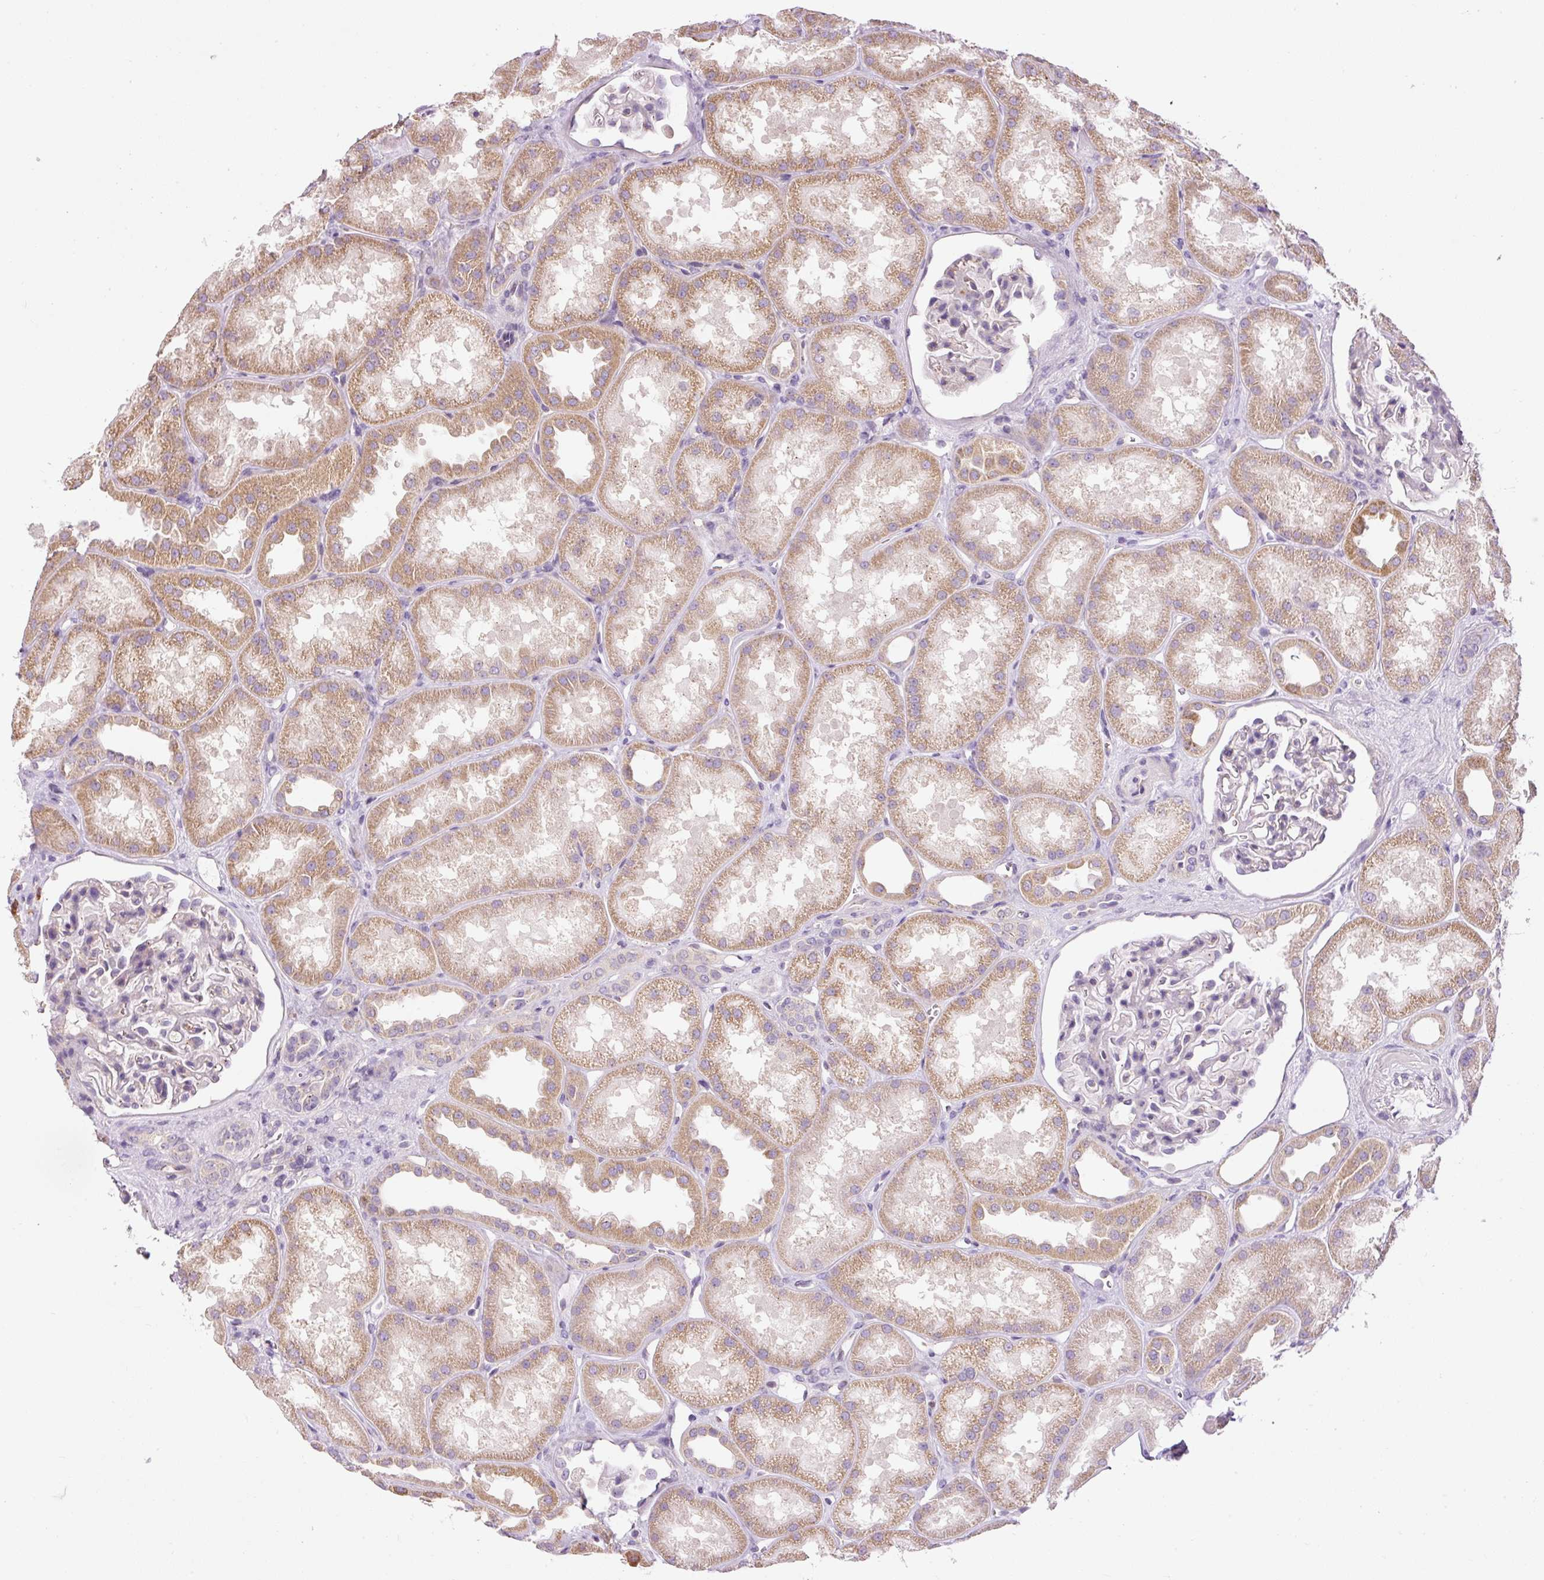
{"staining": {"intensity": "negative", "quantity": "none", "location": "none"}, "tissue": "kidney", "cell_type": "Cells in glomeruli", "image_type": "normal", "snomed": [{"axis": "morphology", "description": "Normal tissue, NOS"}, {"axis": "topography", "description": "Kidney"}], "caption": "There is no significant expression in cells in glomeruli of kidney. The staining is performed using DAB brown chromogen with nuclei counter-stained in using hematoxylin.", "gene": "PNPLA5", "patient": {"sex": "male", "age": 61}}